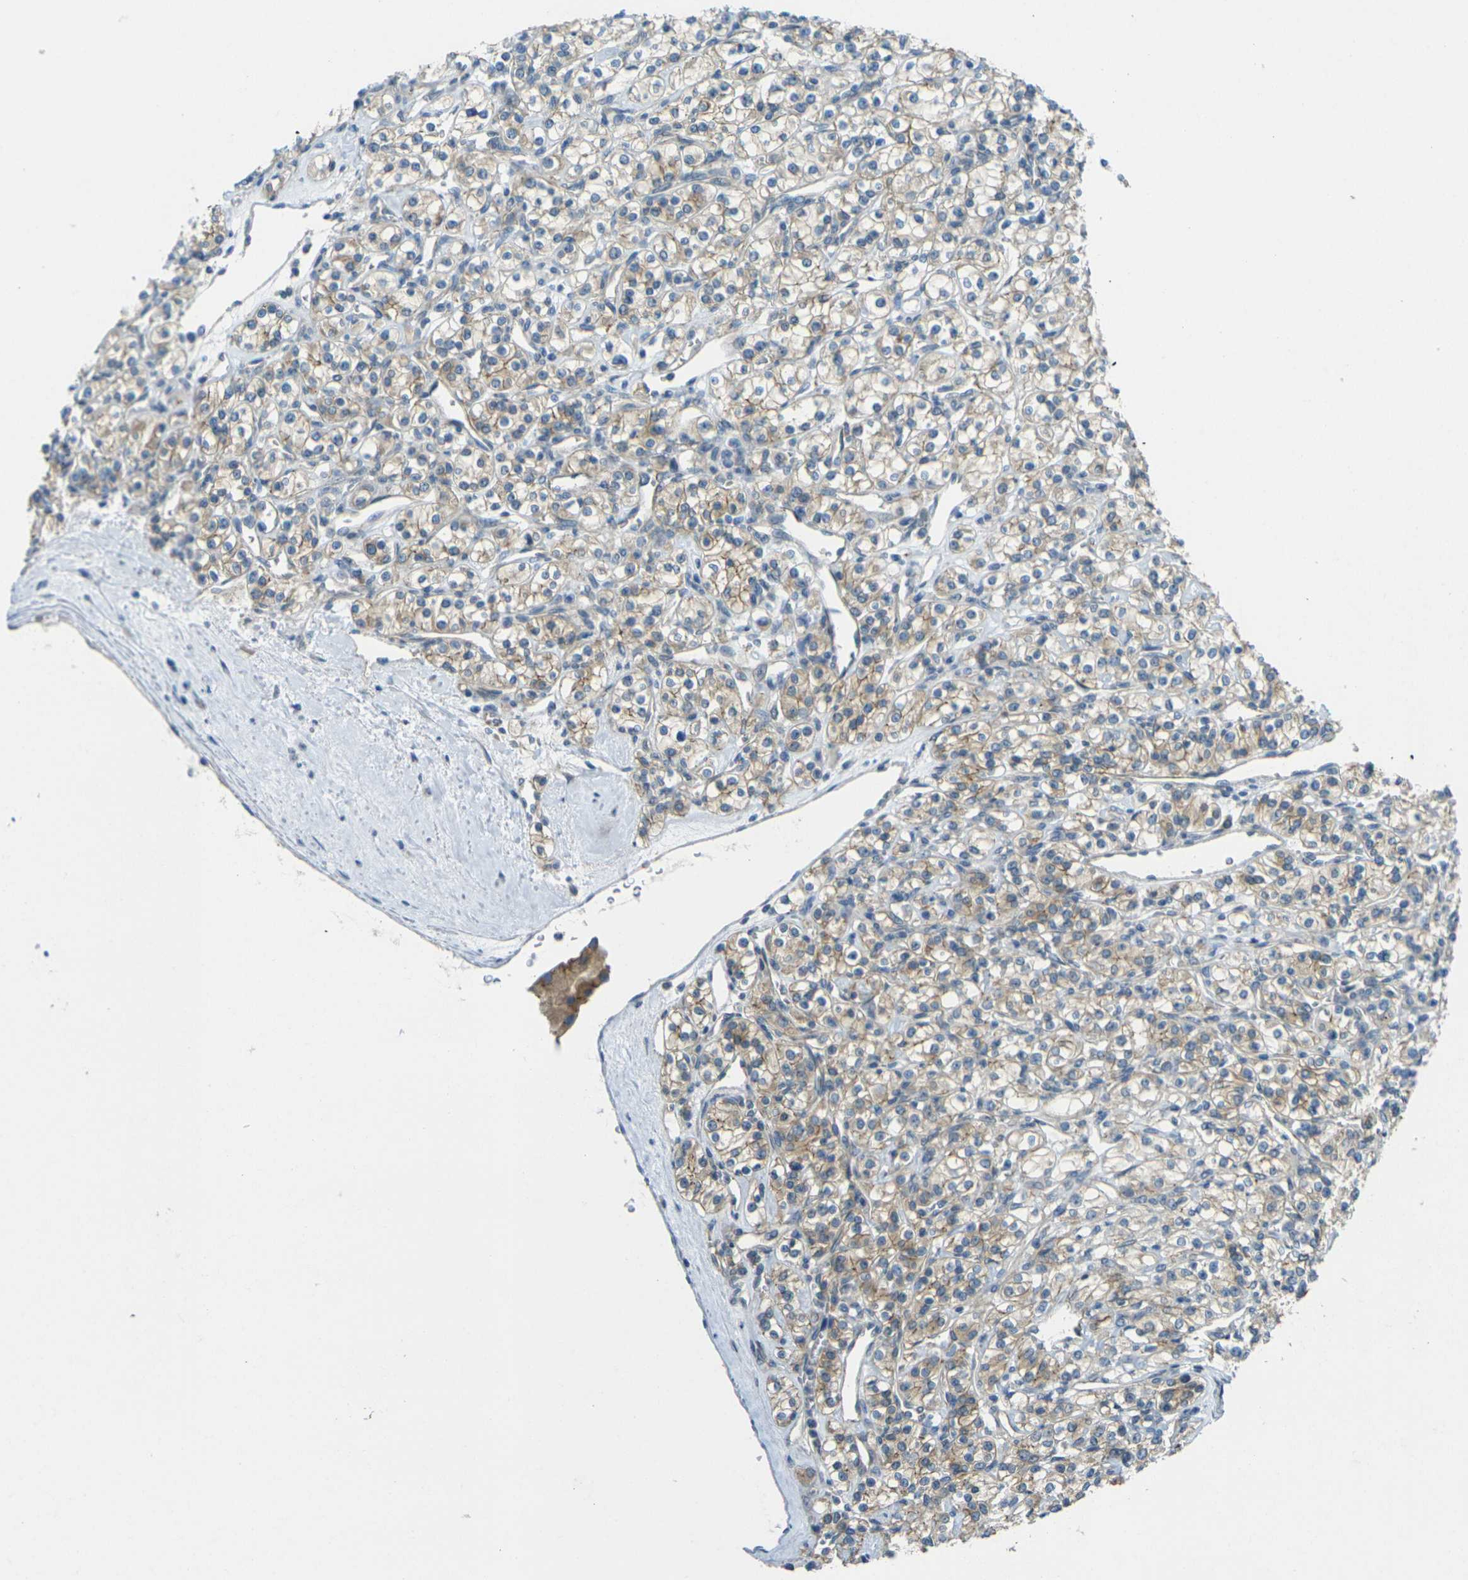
{"staining": {"intensity": "weak", "quantity": "<25%", "location": "cytoplasmic/membranous"}, "tissue": "renal cancer", "cell_type": "Tumor cells", "image_type": "cancer", "snomed": [{"axis": "morphology", "description": "Adenocarcinoma, NOS"}, {"axis": "topography", "description": "Kidney"}], "caption": "Renal adenocarcinoma stained for a protein using immunohistochemistry reveals no expression tumor cells.", "gene": "RHBDD1", "patient": {"sex": "male", "age": 77}}